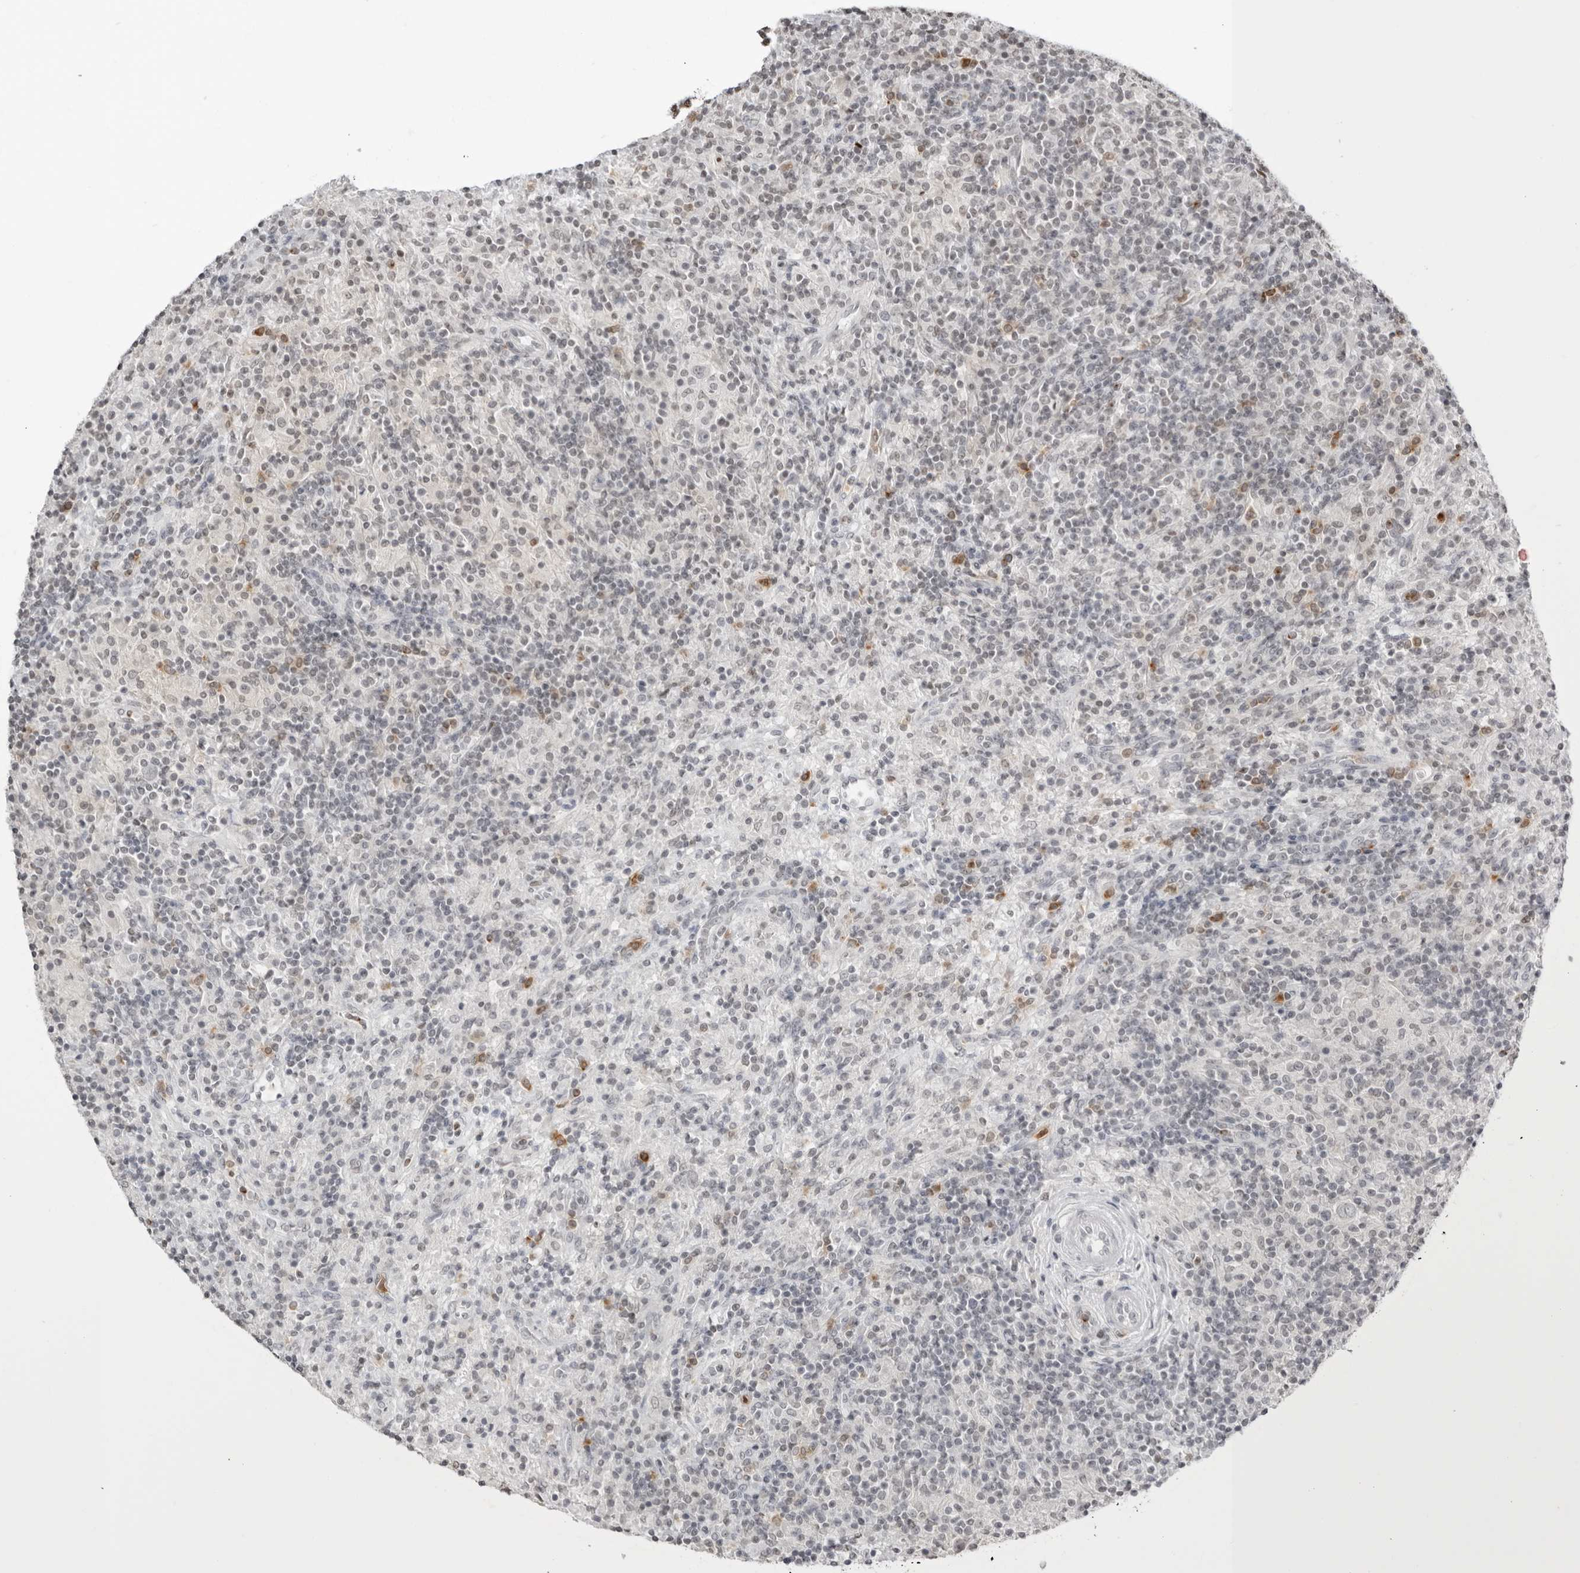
{"staining": {"intensity": "negative", "quantity": "none", "location": "none"}, "tissue": "lymphoma", "cell_type": "Tumor cells", "image_type": "cancer", "snomed": [{"axis": "morphology", "description": "Hodgkin's disease, NOS"}, {"axis": "topography", "description": "Lymph node"}], "caption": "Tumor cells show no significant protein expression in Hodgkin's disease.", "gene": "RNF146", "patient": {"sex": "male", "age": 70}}